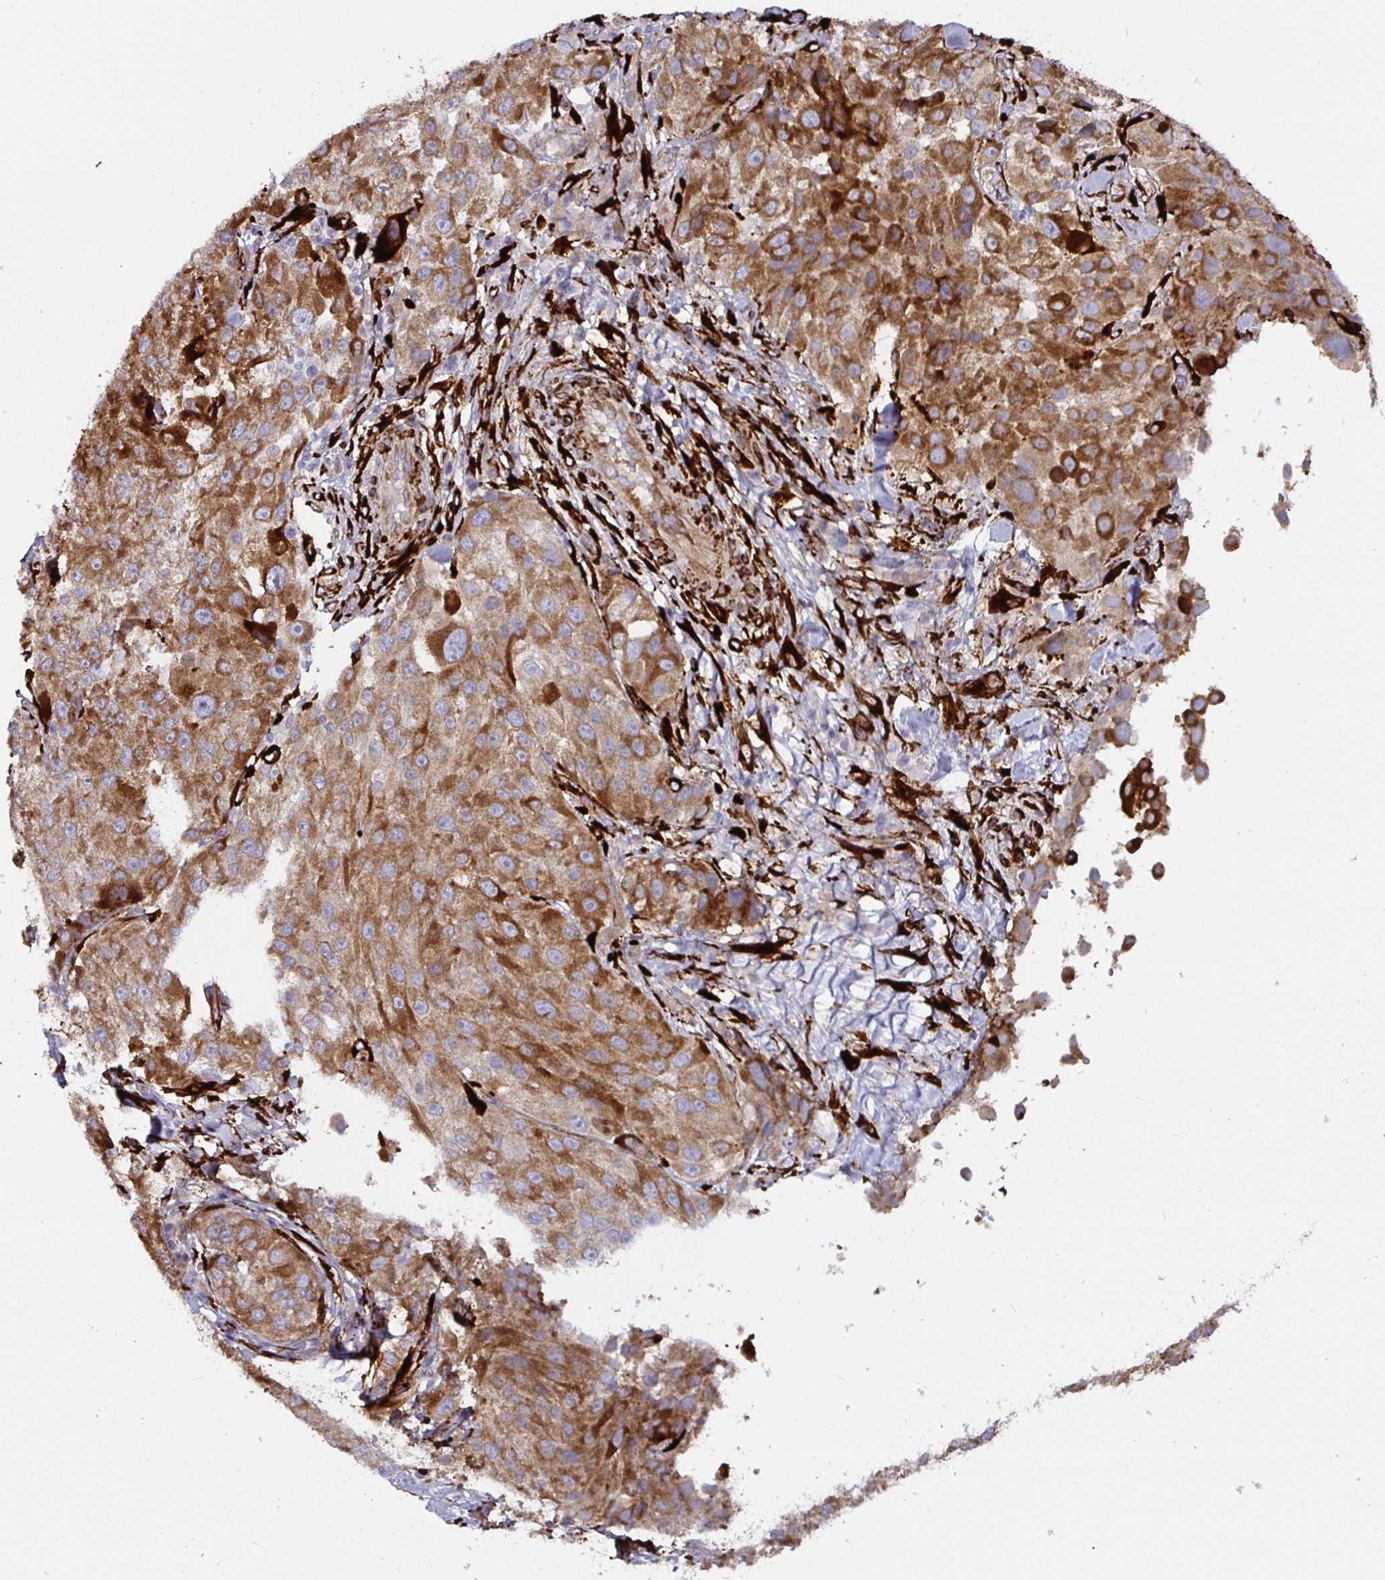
{"staining": {"intensity": "strong", "quantity": ">75%", "location": "cytoplasmic/membranous"}, "tissue": "melanoma", "cell_type": "Tumor cells", "image_type": "cancer", "snomed": [{"axis": "morphology", "description": "Malignant melanoma, Metastatic site"}, {"axis": "topography", "description": "Lymph node"}], "caption": "Tumor cells demonstrate strong cytoplasmic/membranous staining in approximately >75% of cells in malignant melanoma (metastatic site).", "gene": "P4HA2", "patient": {"sex": "male", "age": 62}}